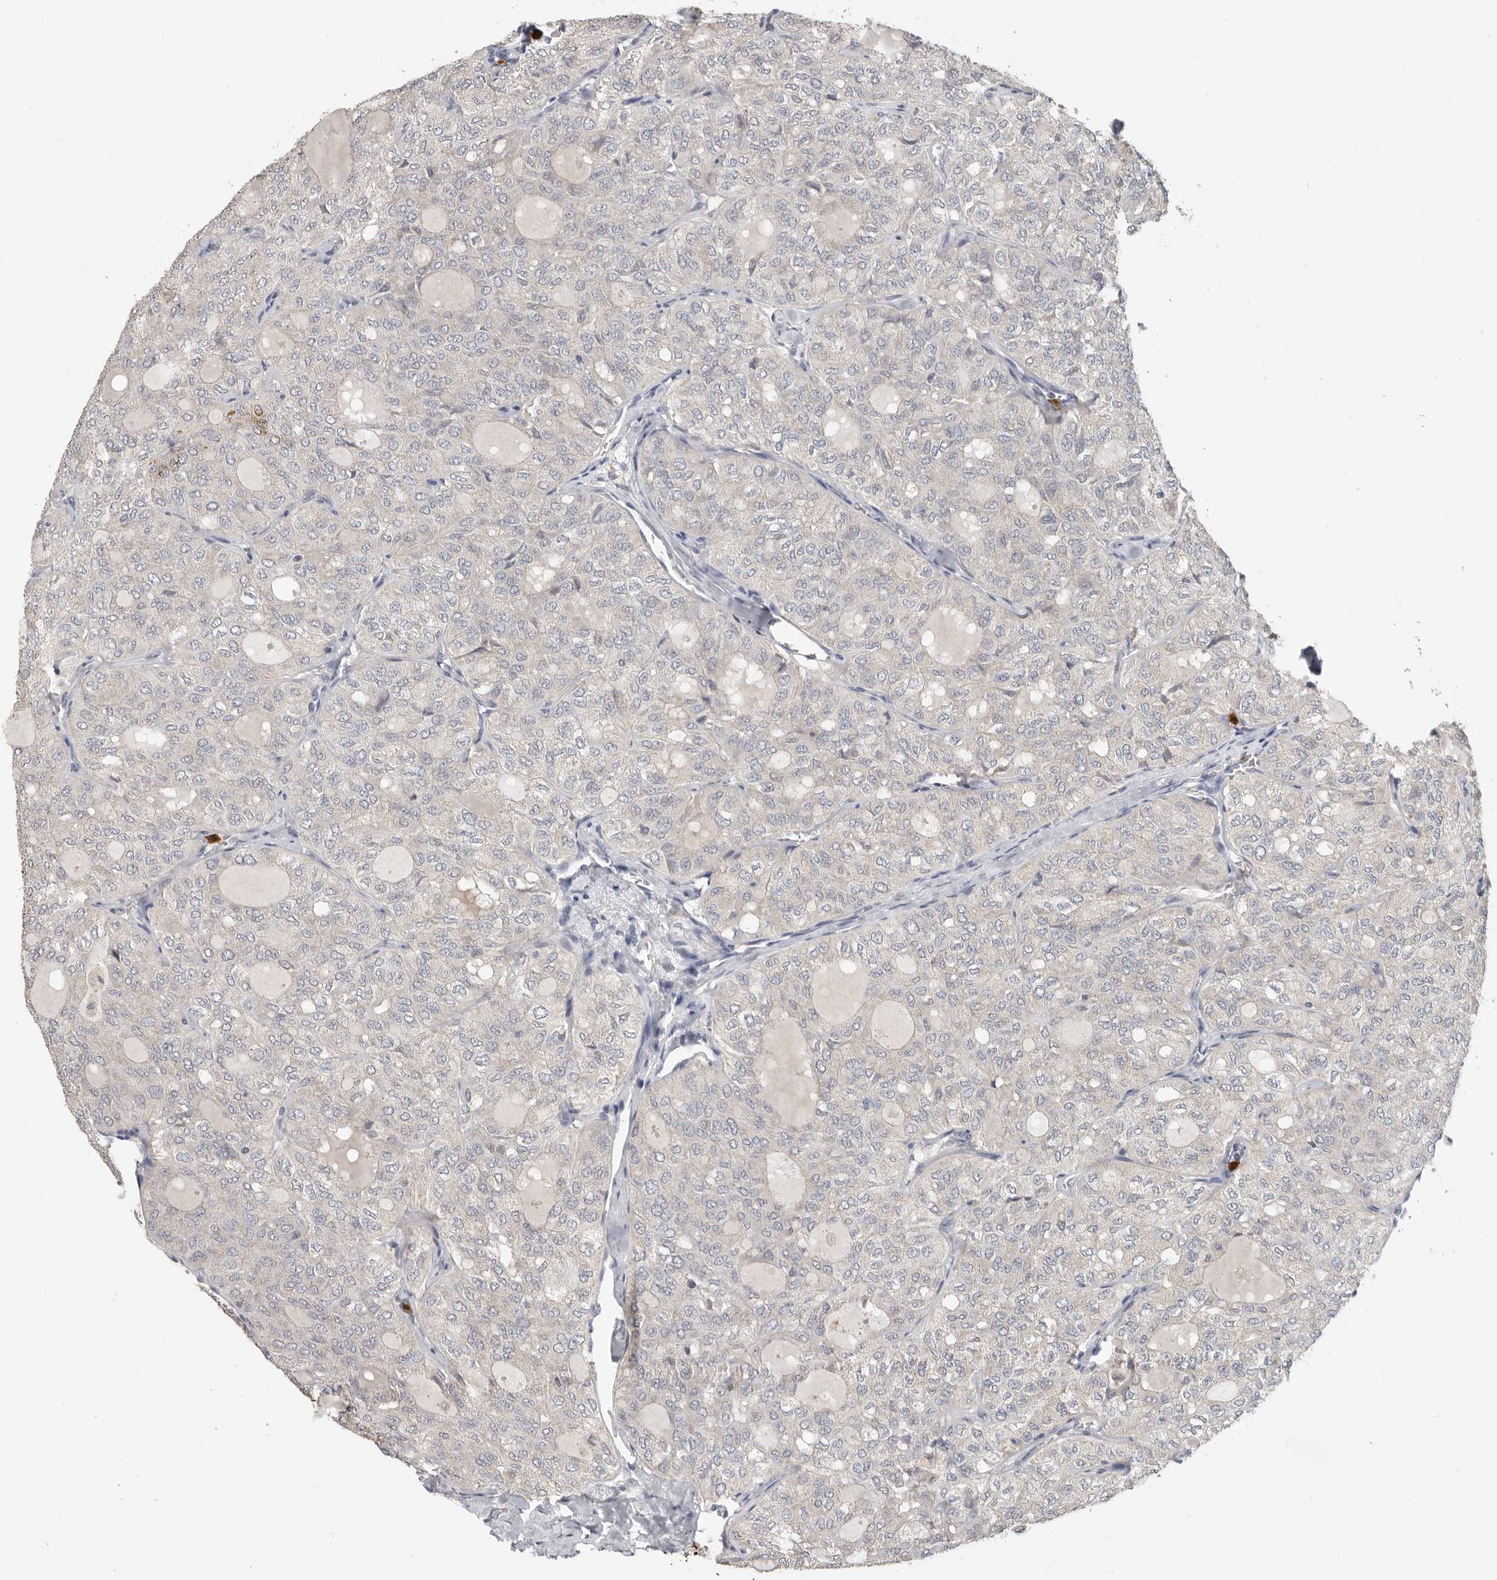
{"staining": {"intensity": "negative", "quantity": "none", "location": "none"}, "tissue": "thyroid cancer", "cell_type": "Tumor cells", "image_type": "cancer", "snomed": [{"axis": "morphology", "description": "Follicular adenoma carcinoma, NOS"}, {"axis": "topography", "description": "Thyroid gland"}], "caption": "There is no significant positivity in tumor cells of thyroid follicular adenoma carcinoma.", "gene": "LTBR", "patient": {"sex": "male", "age": 75}}